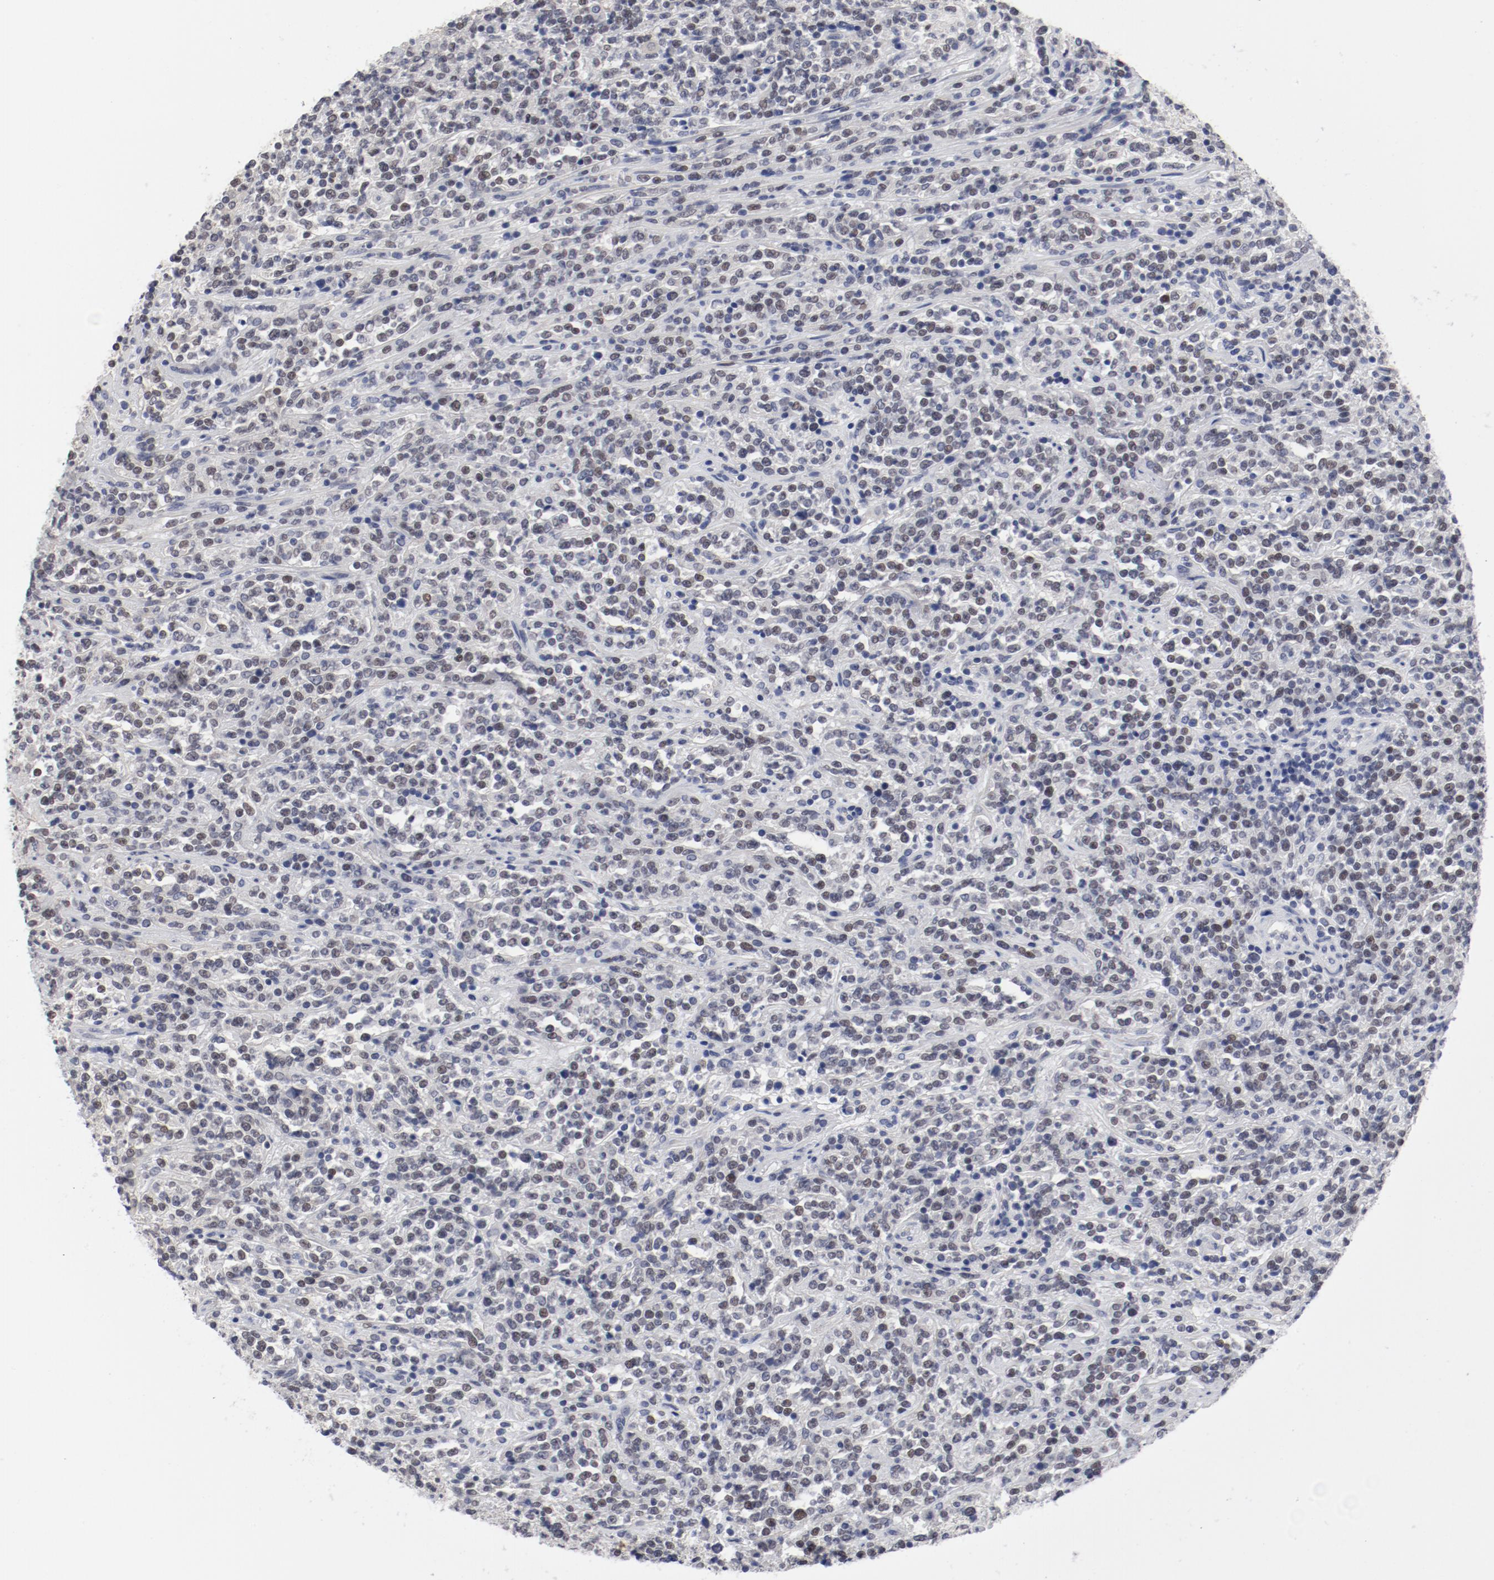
{"staining": {"intensity": "weak", "quantity": "<25%", "location": "nuclear"}, "tissue": "lymphoma", "cell_type": "Tumor cells", "image_type": "cancer", "snomed": [{"axis": "morphology", "description": "Malignant lymphoma, non-Hodgkin's type, High grade"}, {"axis": "topography", "description": "Soft tissue"}], "caption": "Immunohistochemistry photomicrograph of human lymphoma stained for a protein (brown), which shows no positivity in tumor cells.", "gene": "ANKLE2", "patient": {"sex": "male", "age": 18}}